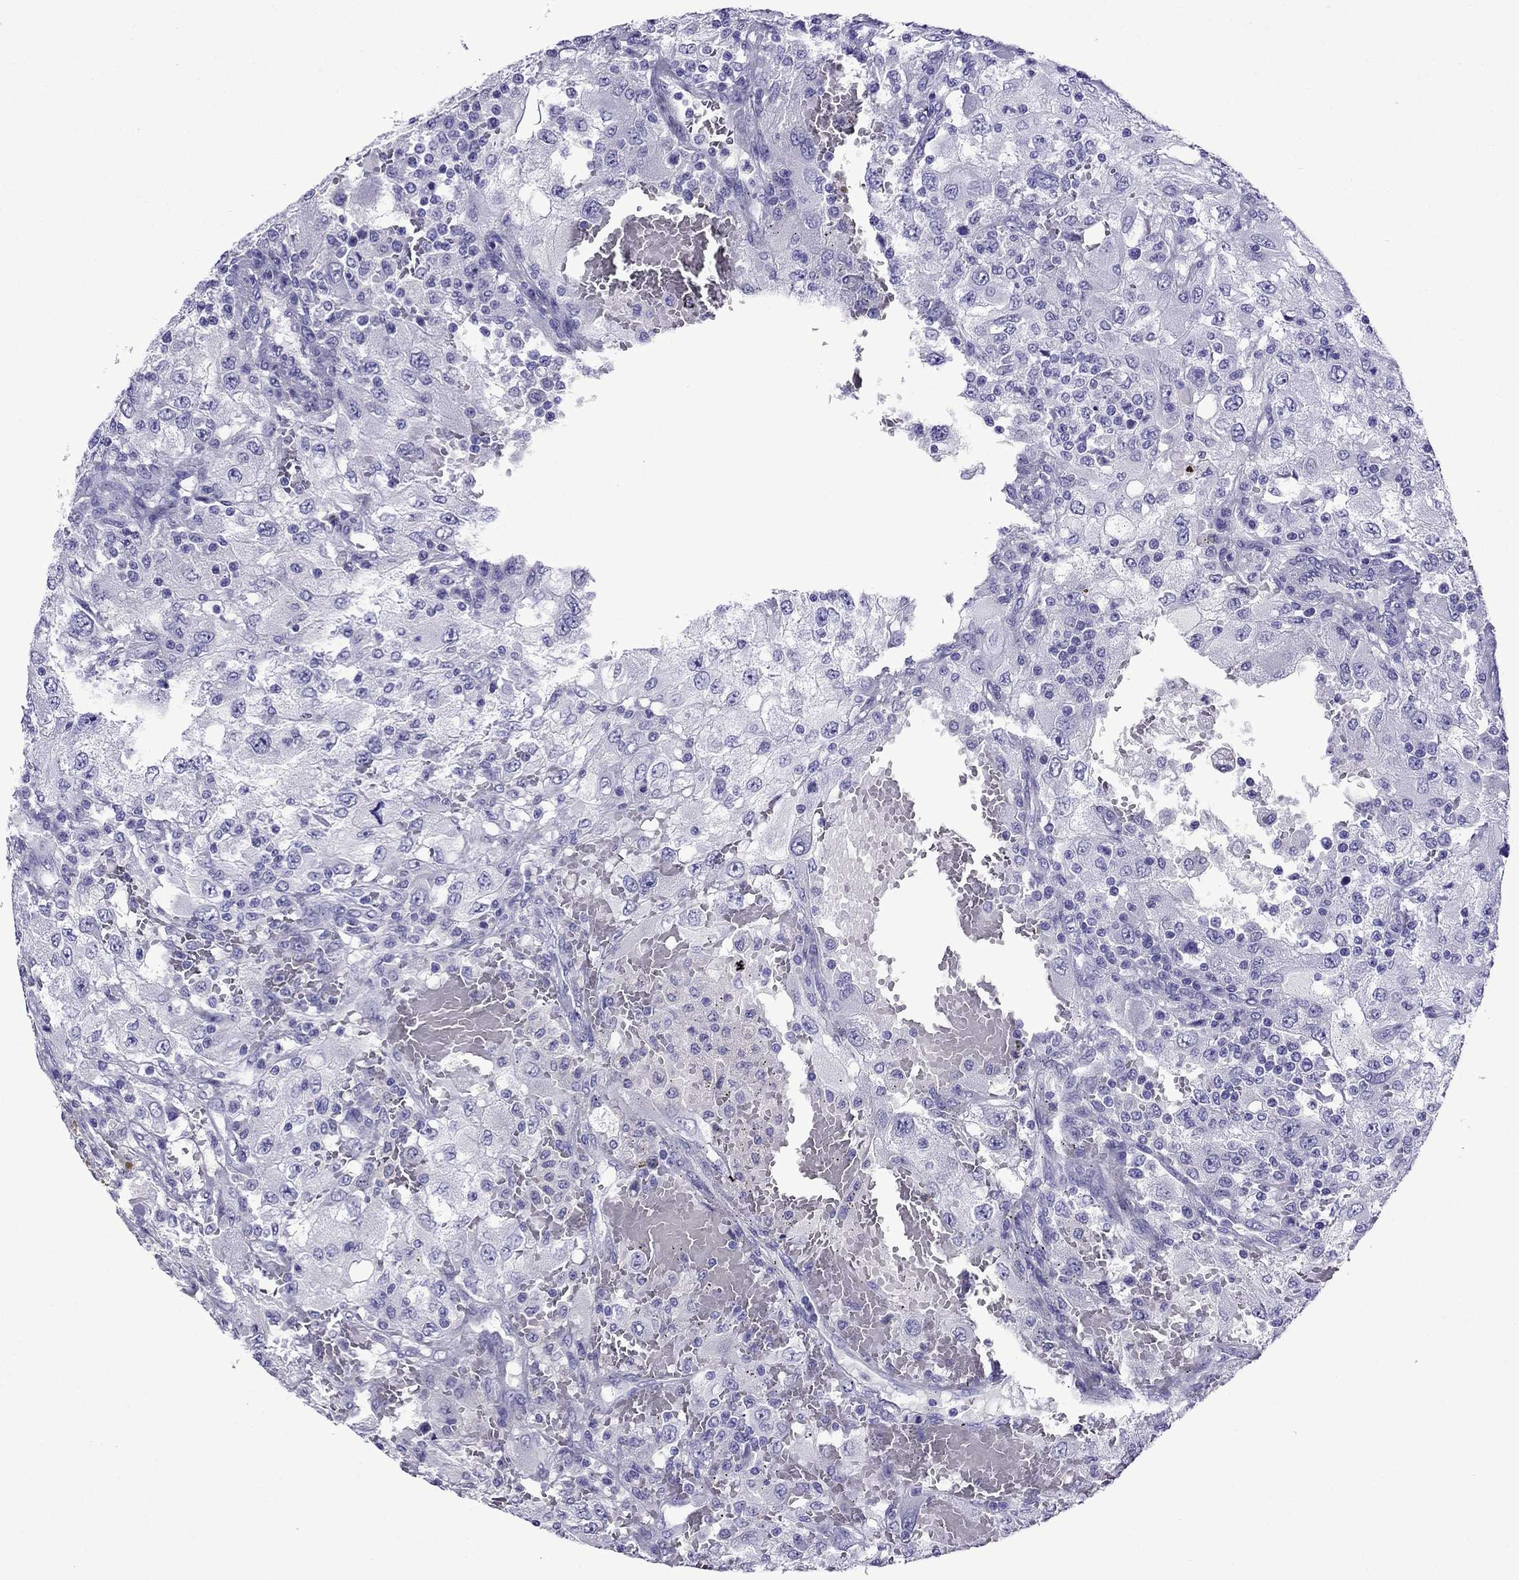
{"staining": {"intensity": "negative", "quantity": "none", "location": "none"}, "tissue": "renal cancer", "cell_type": "Tumor cells", "image_type": "cancer", "snomed": [{"axis": "morphology", "description": "Adenocarcinoma, NOS"}, {"axis": "topography", "description": "Kidney"}], "caption": "The photomicrograph exhibits no significant expression in tumor cells of renal cancer.", "gene": "CRYBA1", "patient": {"sex": "female", "age": 67}}